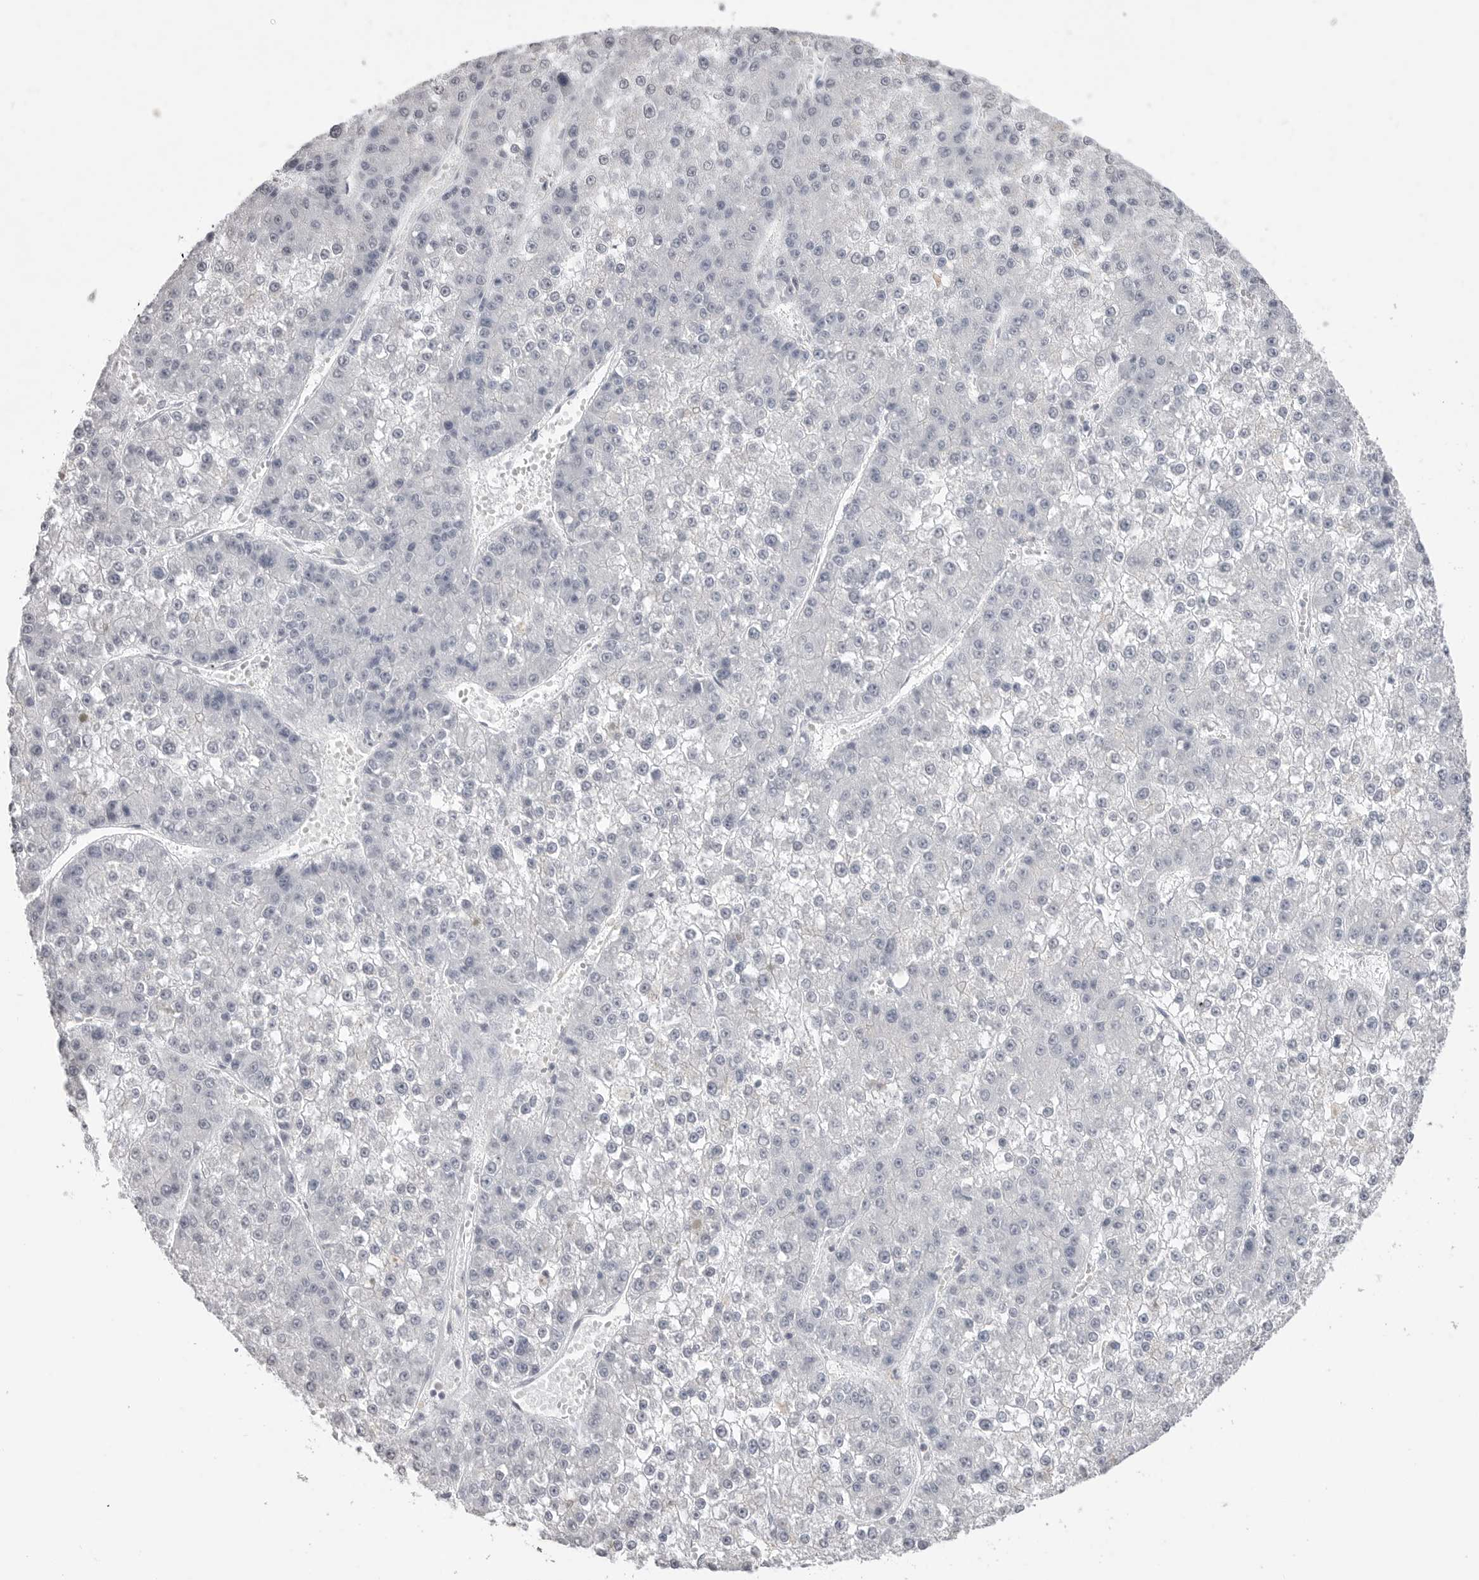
{"staining": {"intensity": "negative", "quantity": "none", "location": "none"}, "tissue": "liver cancer", "cell_type": "Tumor cells", "image_type": "cancer", "snomed": [{"axis": "morphology", "description": "Carcinoma, Hepatocellular, NOS"}, {"axis": "topography", "description": "Liver"}], "caption": "Tumor cells show no significant protein positivity in hepatocellular carcinoma (liver). (IHC, brightfield microscopy, high magnification).", "gene": "ICAM5", "patient": {"sex": "female", "age": 73}}